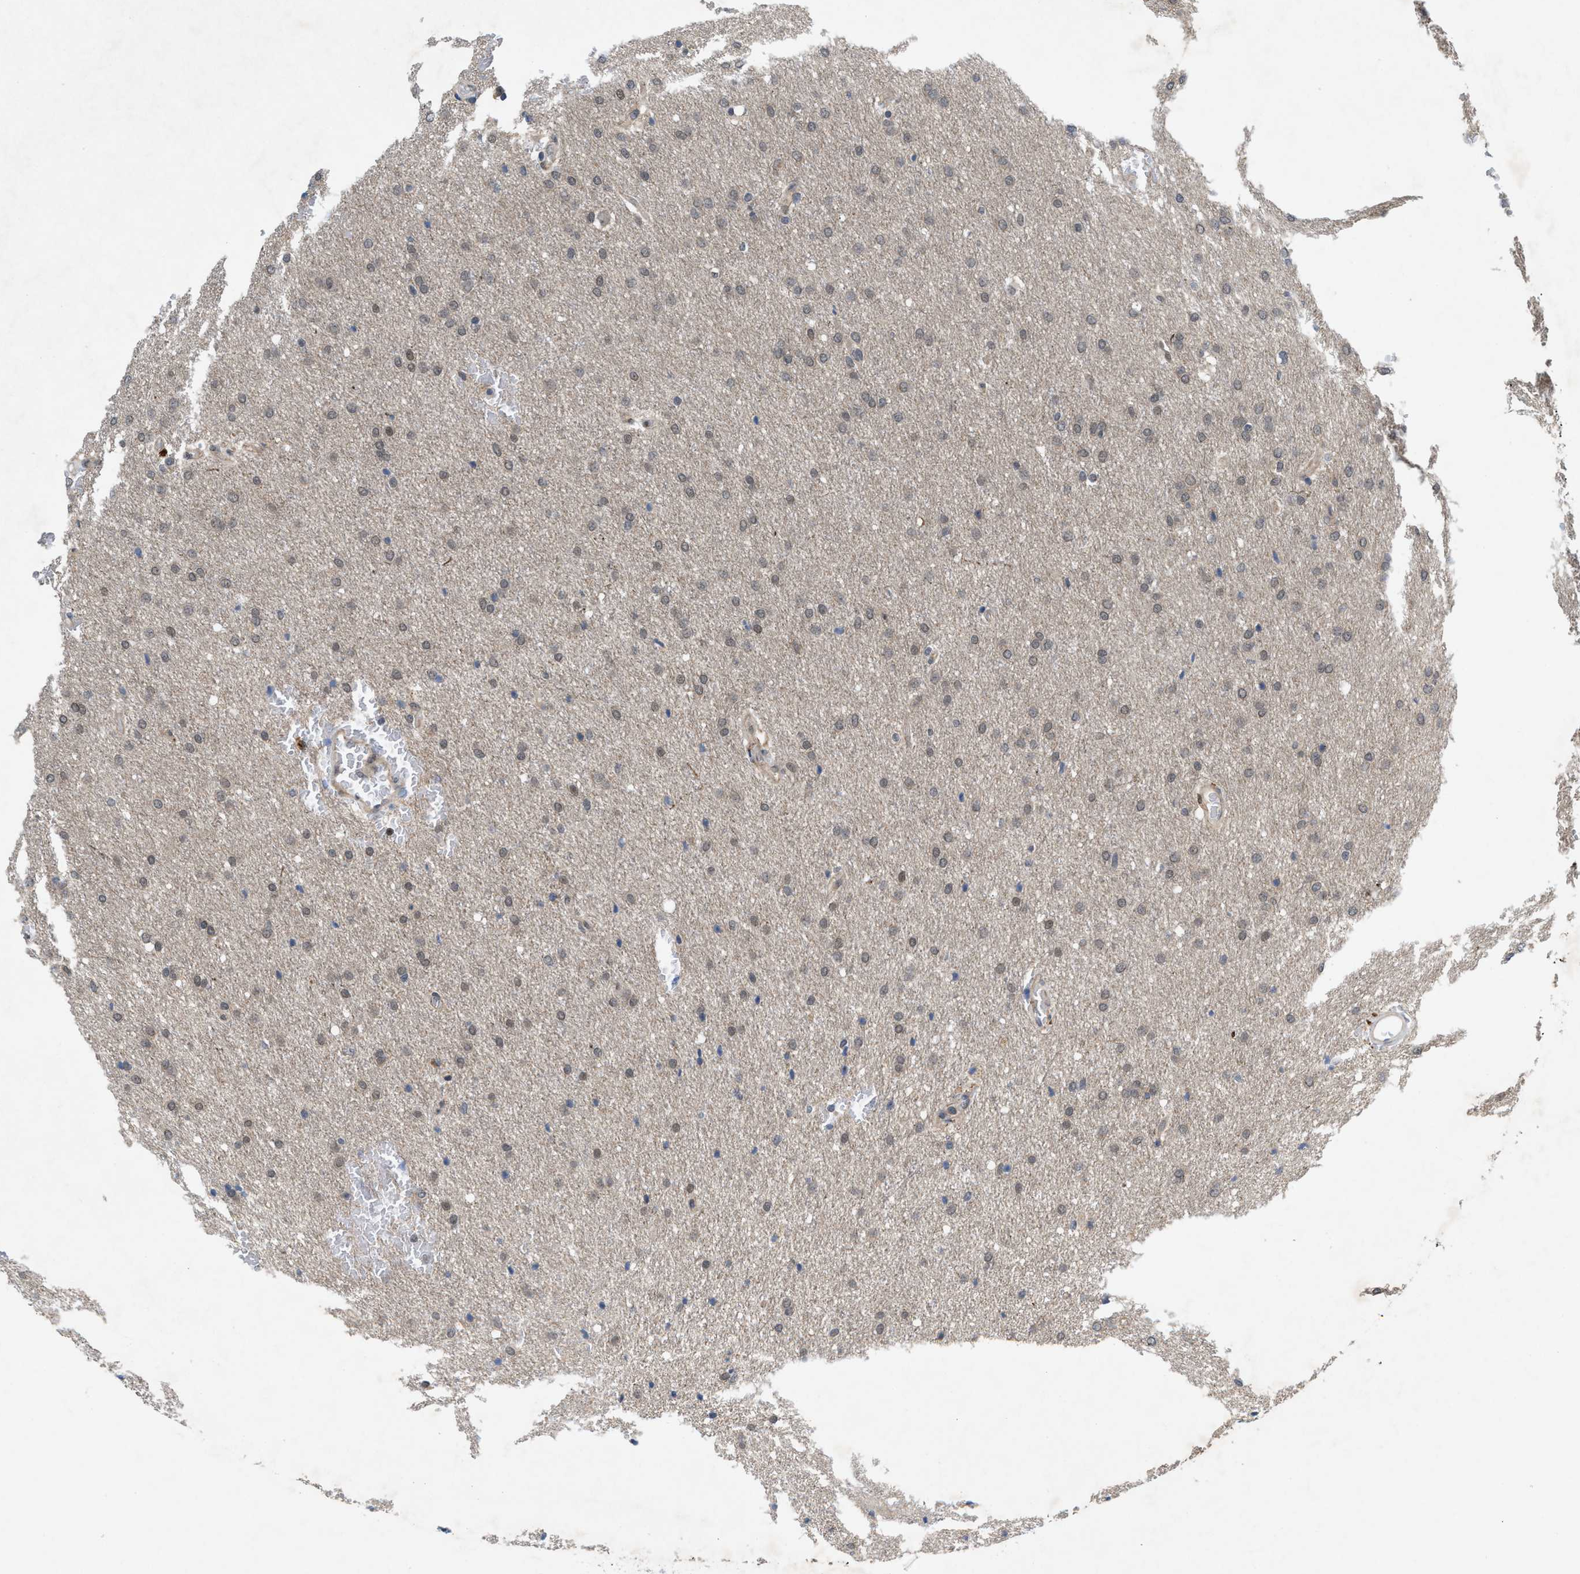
{"staining": {"intensity": "weak", "quantity": "<25%", "location": "cytoplasmic/membranous"}, "tissue": "glioma", "cell_type": "Tumor cells", "image_type": "cancer", "snomed": [{"axis": "morphology", "description": "Glioma, malignant, Low grade"}, {"axis": "topography", "description": "Brain"}], "caption": "Tumor cells are negative for brown protein staining in malignant glioma (low-grade).", "gene": "MFSD6", "patient": {"sex": "female", "age": 37}}